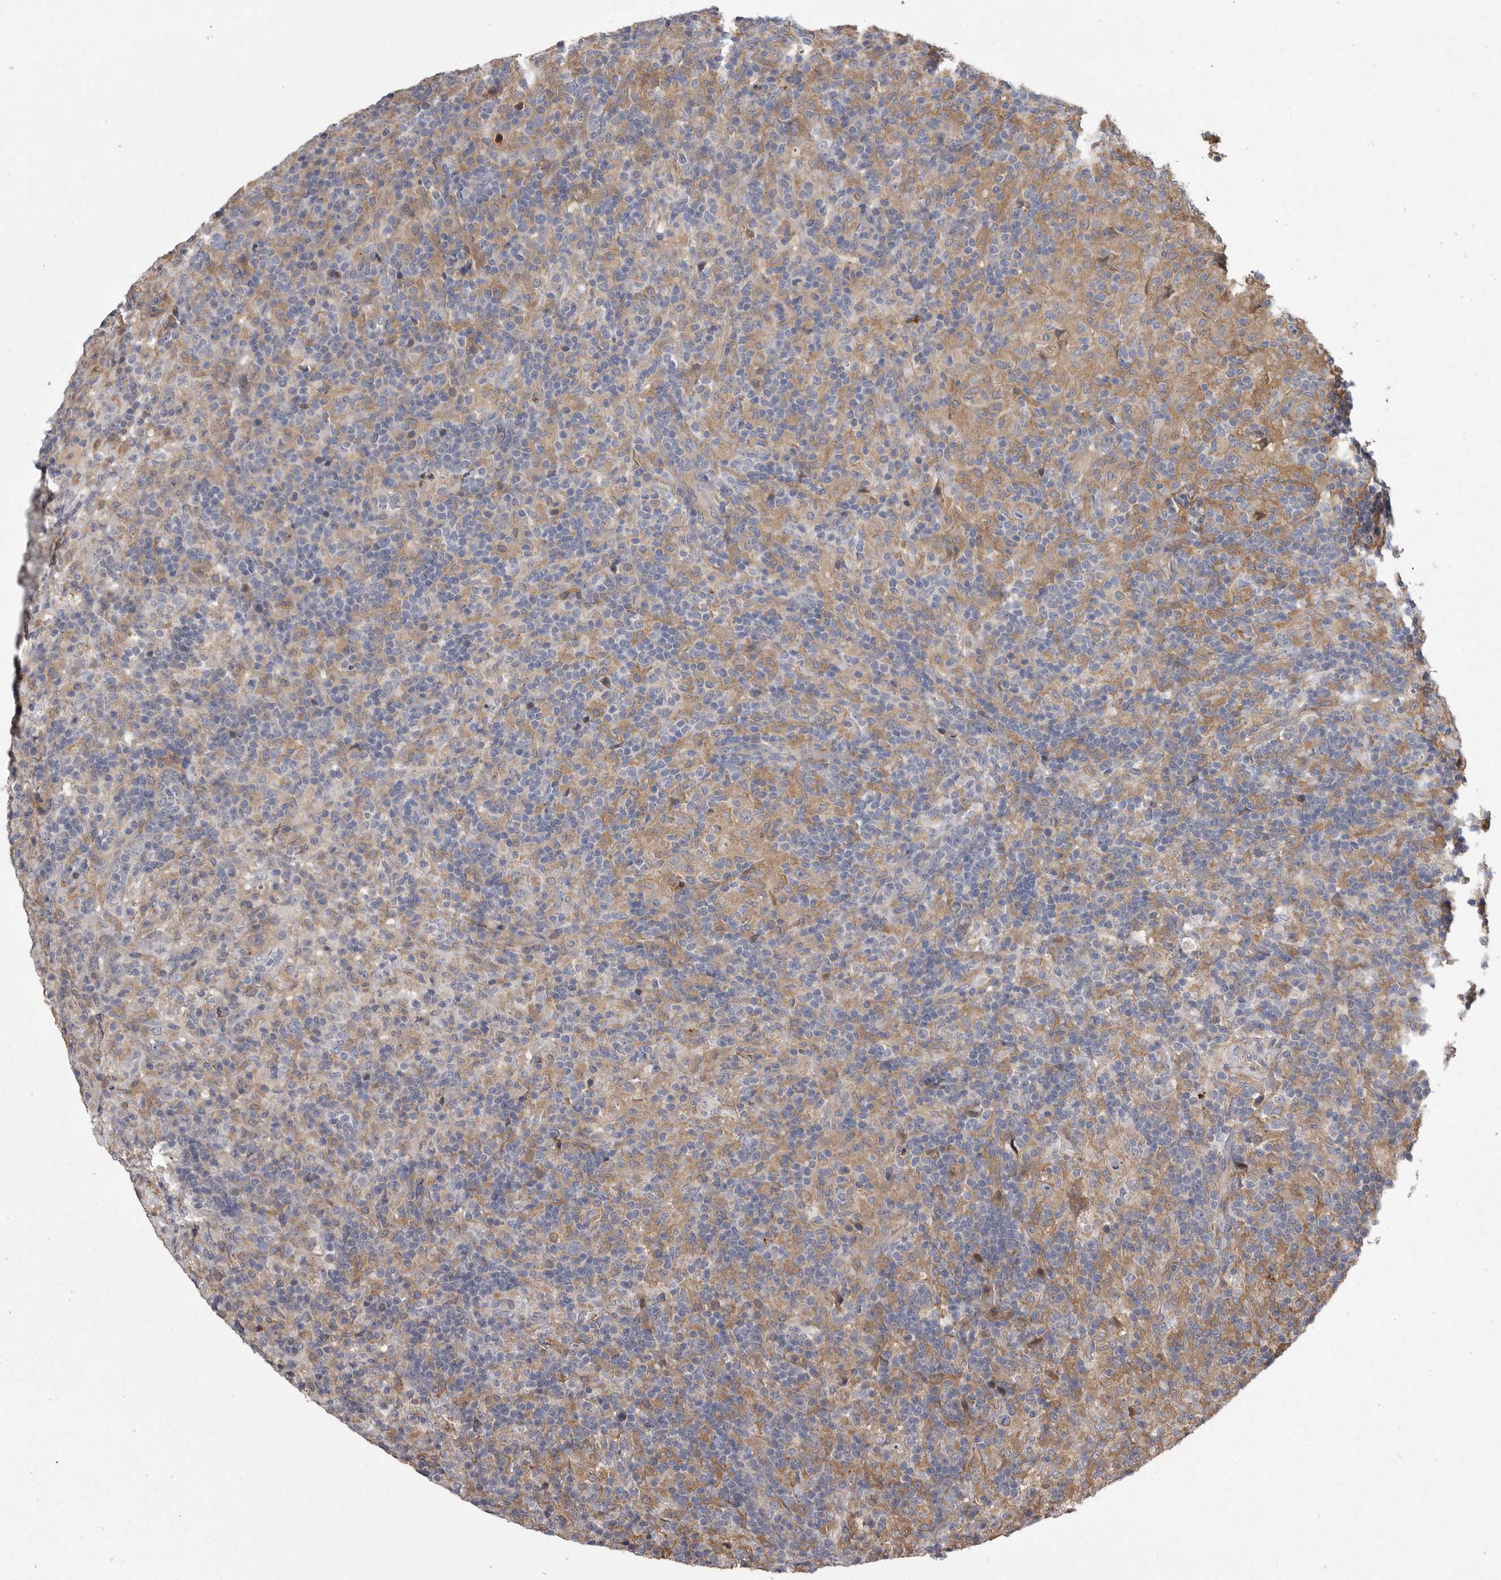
{"staining": {"intensity": "negative", "quantity": "none", "location": "none"}, "tissue": "lymphoma", "cell_type": "Tumor cells", "image_type": "cancer", "snomed": [{"axis": "morphology", "description": "Hodgkin's disease, NOS"}, {"axis": "topography", "description": "Lymph node"}], "caption": "A high-resolution histopathology image shows IHC staining of lymphoma, which reveals no significant expression in tumor cells.", "gene": "CRP", "patient": {"sex": "male", "age": 70}}